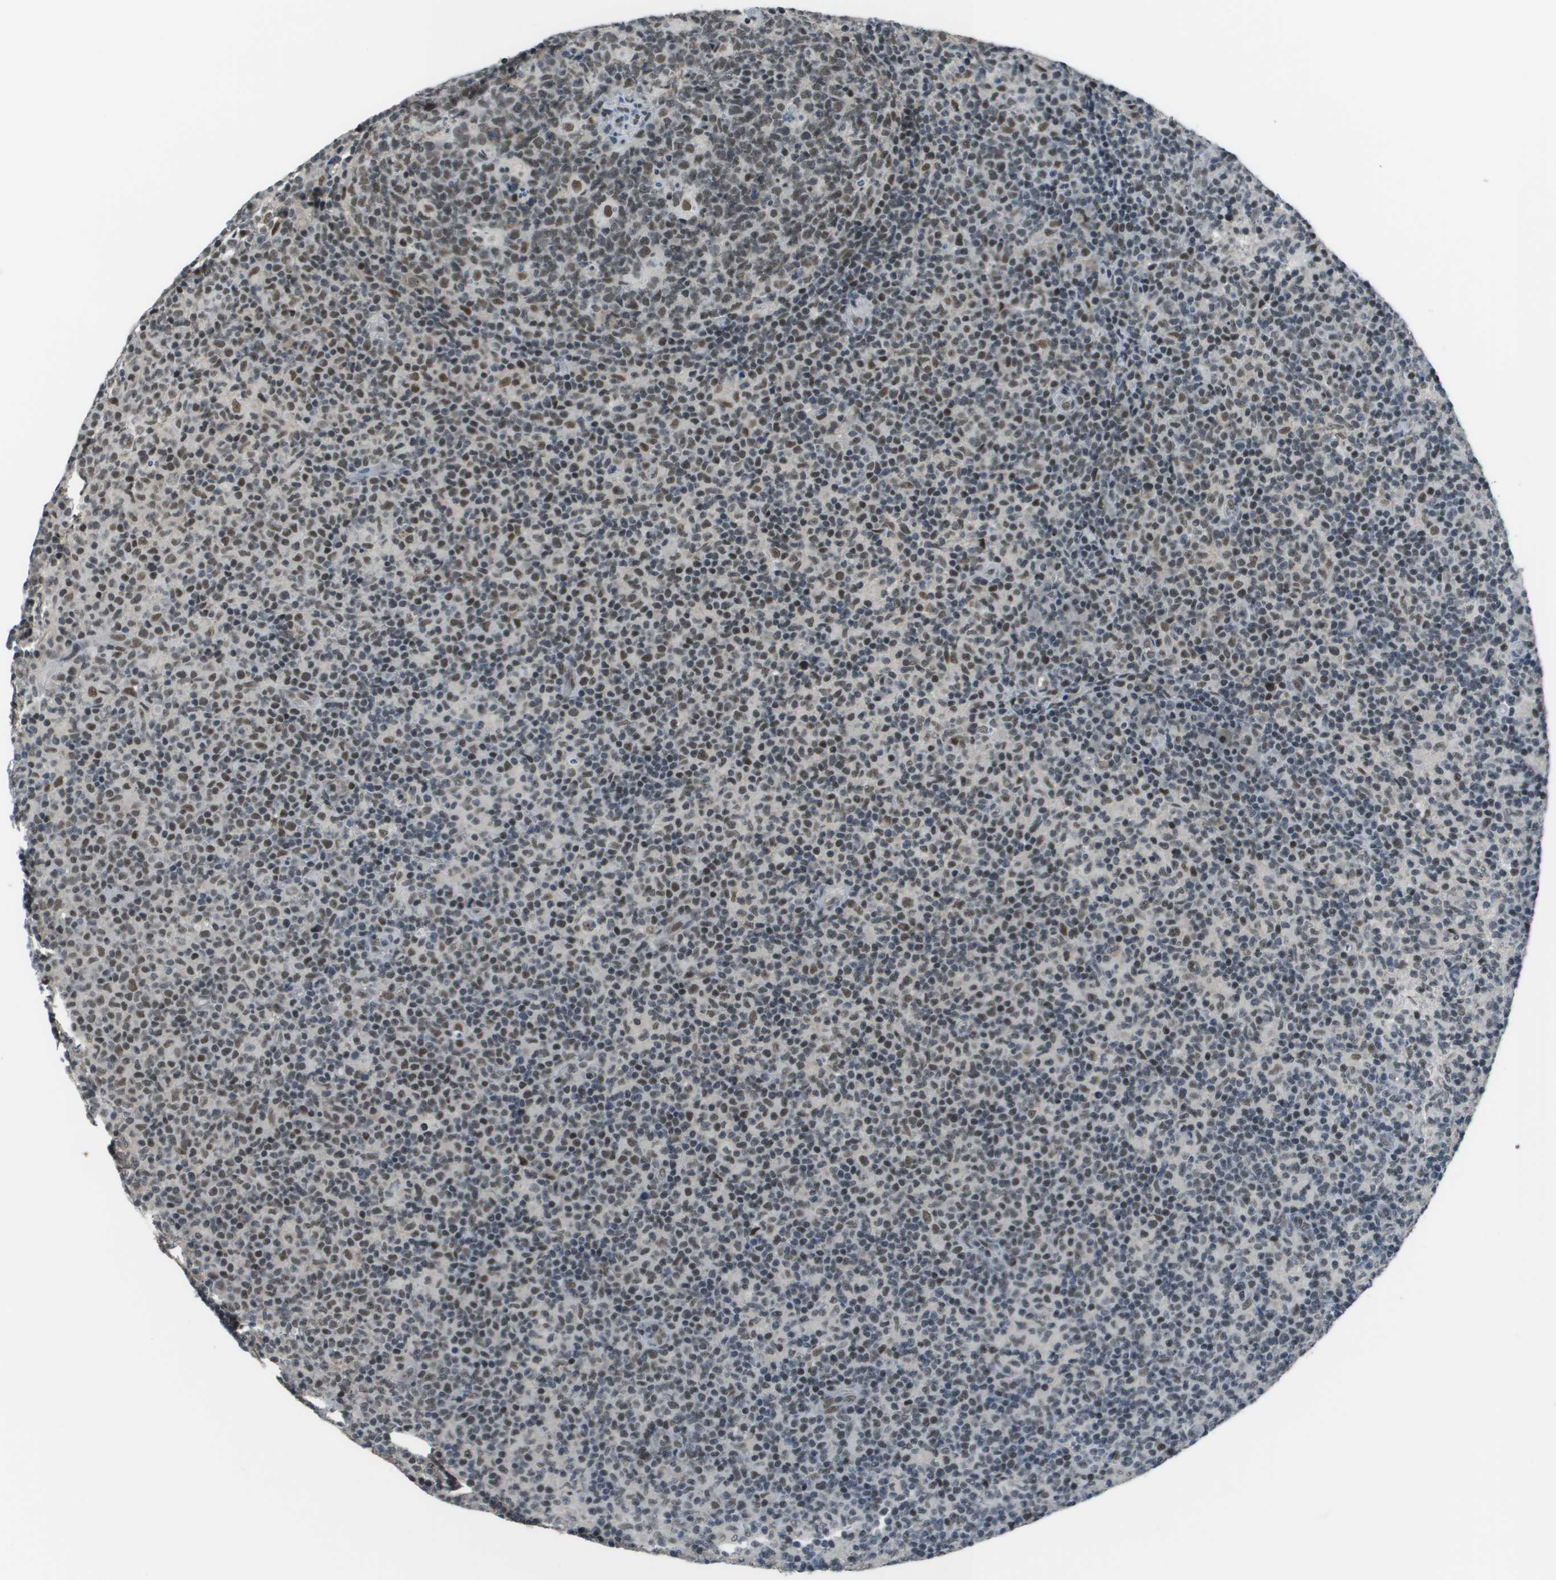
{"staining": {"intensity": "moderate", "quantity": "25%-75%", "location": "nuclear"}, "tissue": "lymph node", "cell_type": "Germinal center cells", "image_type": "normal", "snomed": [{"axis": "morphology", "description": "Normal tissue, NOS"}, {"axis": "morphology", "description": "Inflammation, NOS"}, {"axis": "topography", "description": "Lymph node"}], "caption": "IHC image of benign lymph node: human lymph node stained using IHC exhibits medium levels of moderate protein expression localized specifically in the nuclear of germinal center cells, appearing as a nuclear brown color.", "gene": "THRAP3", "patient": {"sex": "male", "age": 55}}